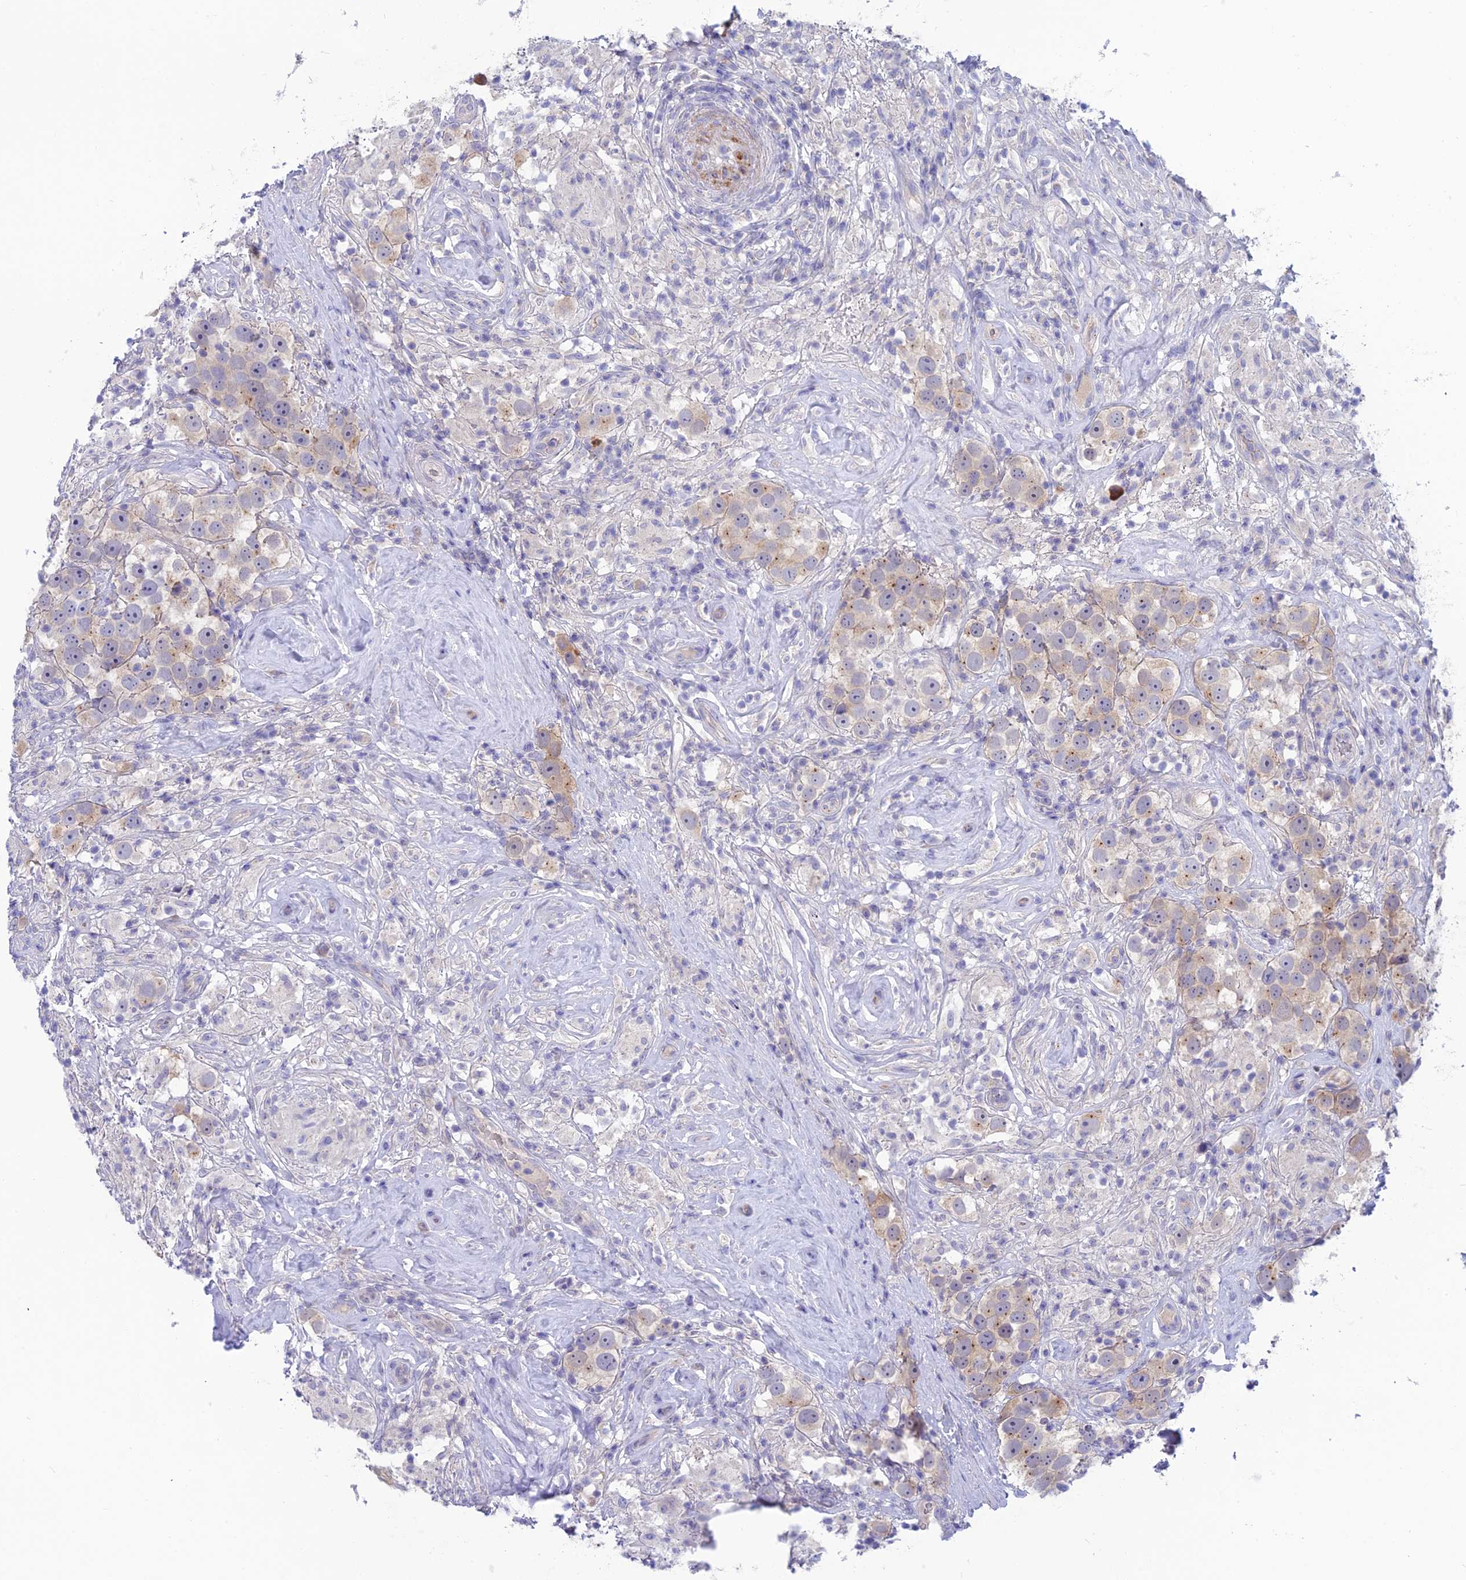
{"staining": {"intensity": "weak", "quantity": "<25%", "location": "cytoplasmic/membranous"}, "tissue": "testis cancer", "cell_type": "Tumor cells", "image_type": "cancer", "snomed": [{"axis": "morphology", "description": "Seminoma, NOS"}, {"axis": "topography", "description": "Testis"}], "caption": "Histopathology image shows no significant protein positivity in tumor cells of seminoma (testis).", "gene": "XPO7", "patient": {"sex": "male", "age": 49}}